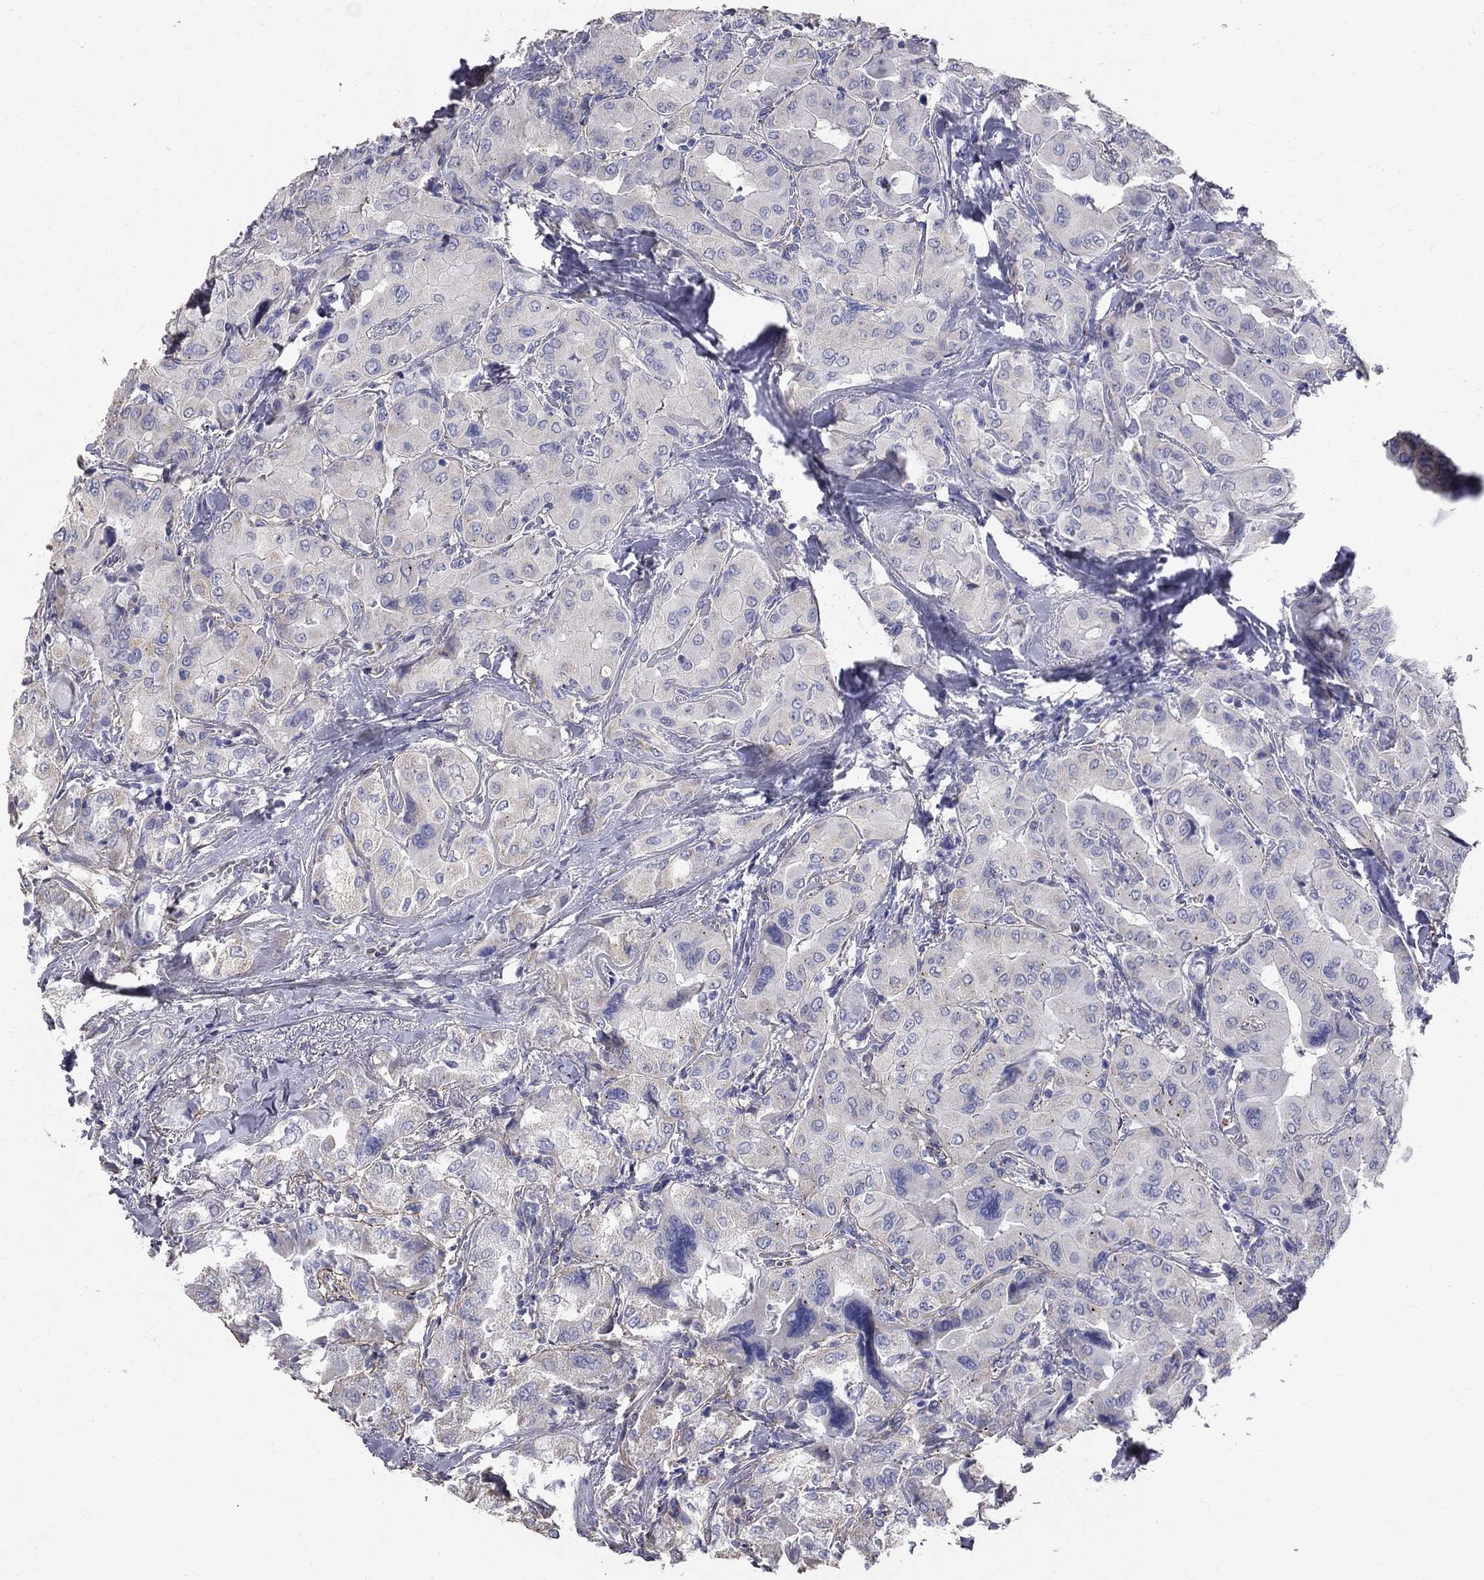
{"staining": {"intensity": "weak", "quantity": ">75%", "location": "cytoplasmic/membranous"}, "tissue": "thyroid cancer", "cell_type": "Tumor cells", "image_type": "cancer", "snomed": [{"axis": "morphology", "description": "Normal tissue, NOS"}, {"axis": "morphology", "description": "Papillary adenocarcinoma, NOS"}, {"axis": "topography", "description": "Thyroid gland"}], "caption": "Papillary adenocarcinoma (thyroid) tissue demonstrates weak cytoplasmic/membranous expression in approximately >75% of tumor cells", "gene": "ANXA10", "patient": {"sex": "female", "age": 66}}